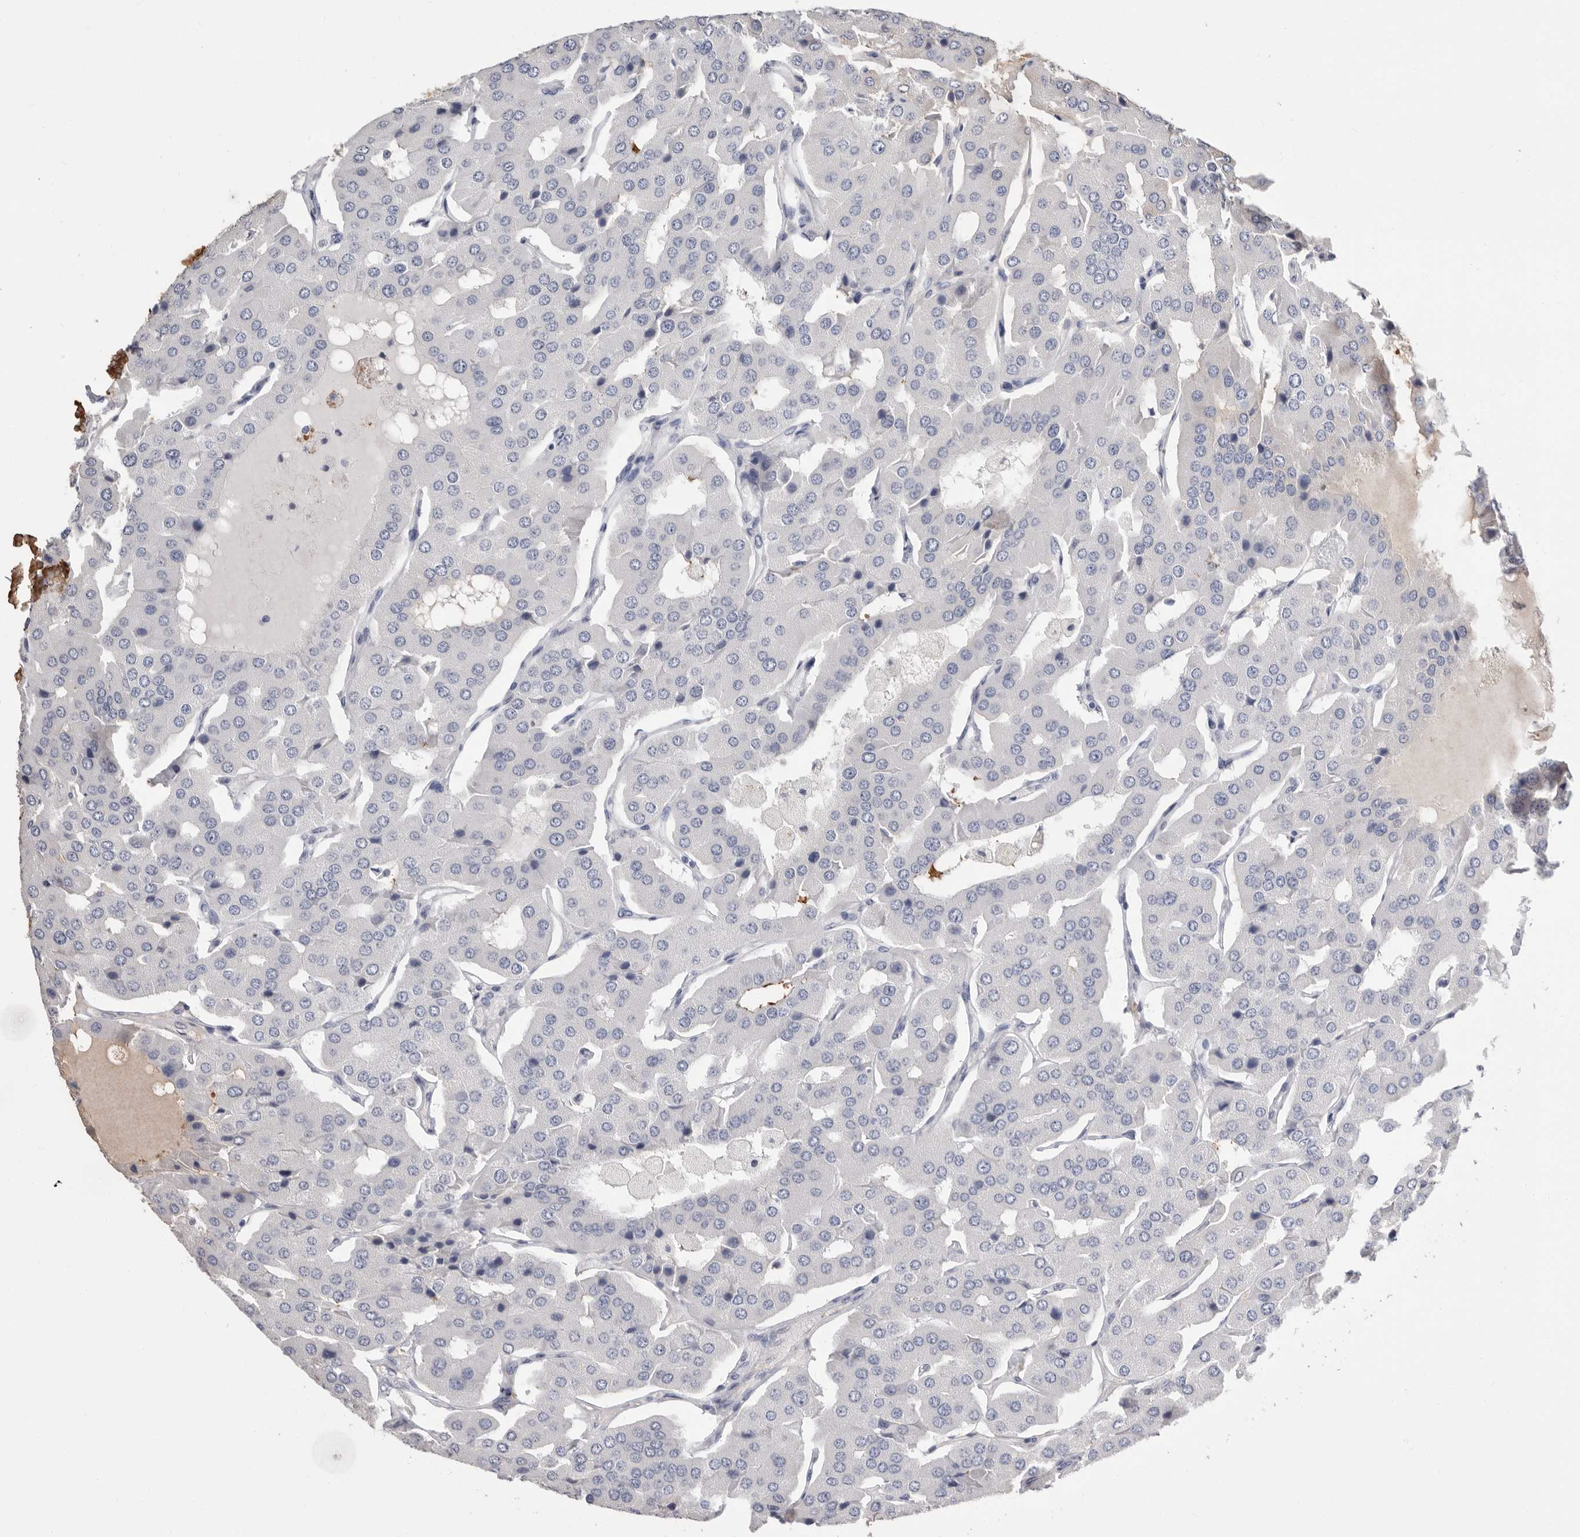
{"staining": {"intensity": "negative", "quantity": "none", "location": "none"}, "tissue": "parathyroid gland", "cell_type": "Glandular cells", "image_type": "normal", "snomed": [{"axis": "morphology", "description": "Normal tissue, NOS"}, {"axis": "morphology", "description": "Adenoma, NOS"}, {"axis": "topography", "description": "Parathyroid gland"}], "caption": "Glandular cells are negative for protein expression in benign human parathyroid gland. (DAB (3,3'-diaminobenzidine) immunohistochemistry with hematoxylin counter stain).", "gene": "APOA2", "patient": {"sex": "female", "age": 86}}